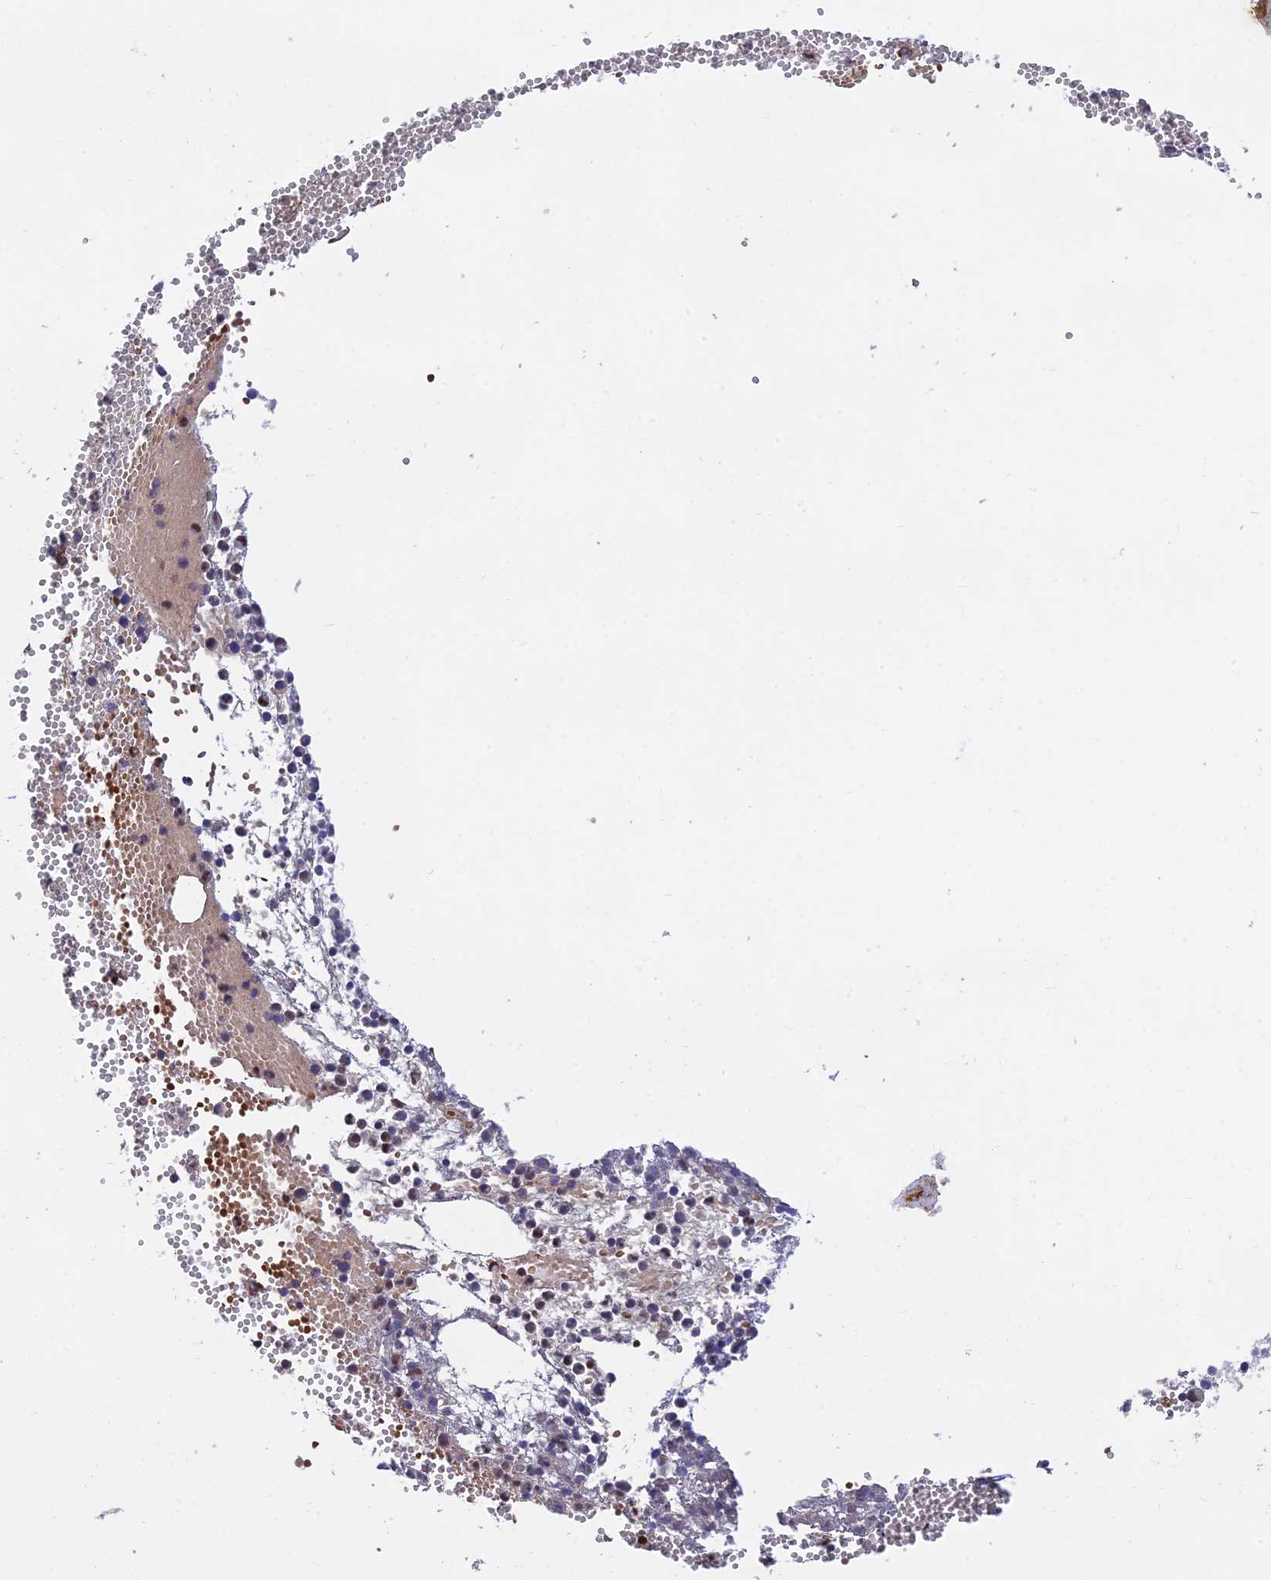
{"staining": {"intensity": "weak", "quantity": "<25%", "location": "cytoplasmic/membranous"}, "tissue": "bone marrow", "cell_type": "Hematopoietic cells", "image_type": "normal", "snomed": [{"axis": "morphology", "description": "Normal tissue, NOS"}, {"axis": "topography", "description": "Bone marrow"}], "caption": "IHC micrograph of unremarkable bone marrow: bone marrow stained with DAB displays no significant protein expression in hematopoietic cells.", "gene": "FAM151B", "patient": {"sex": "female", "age": 77}}